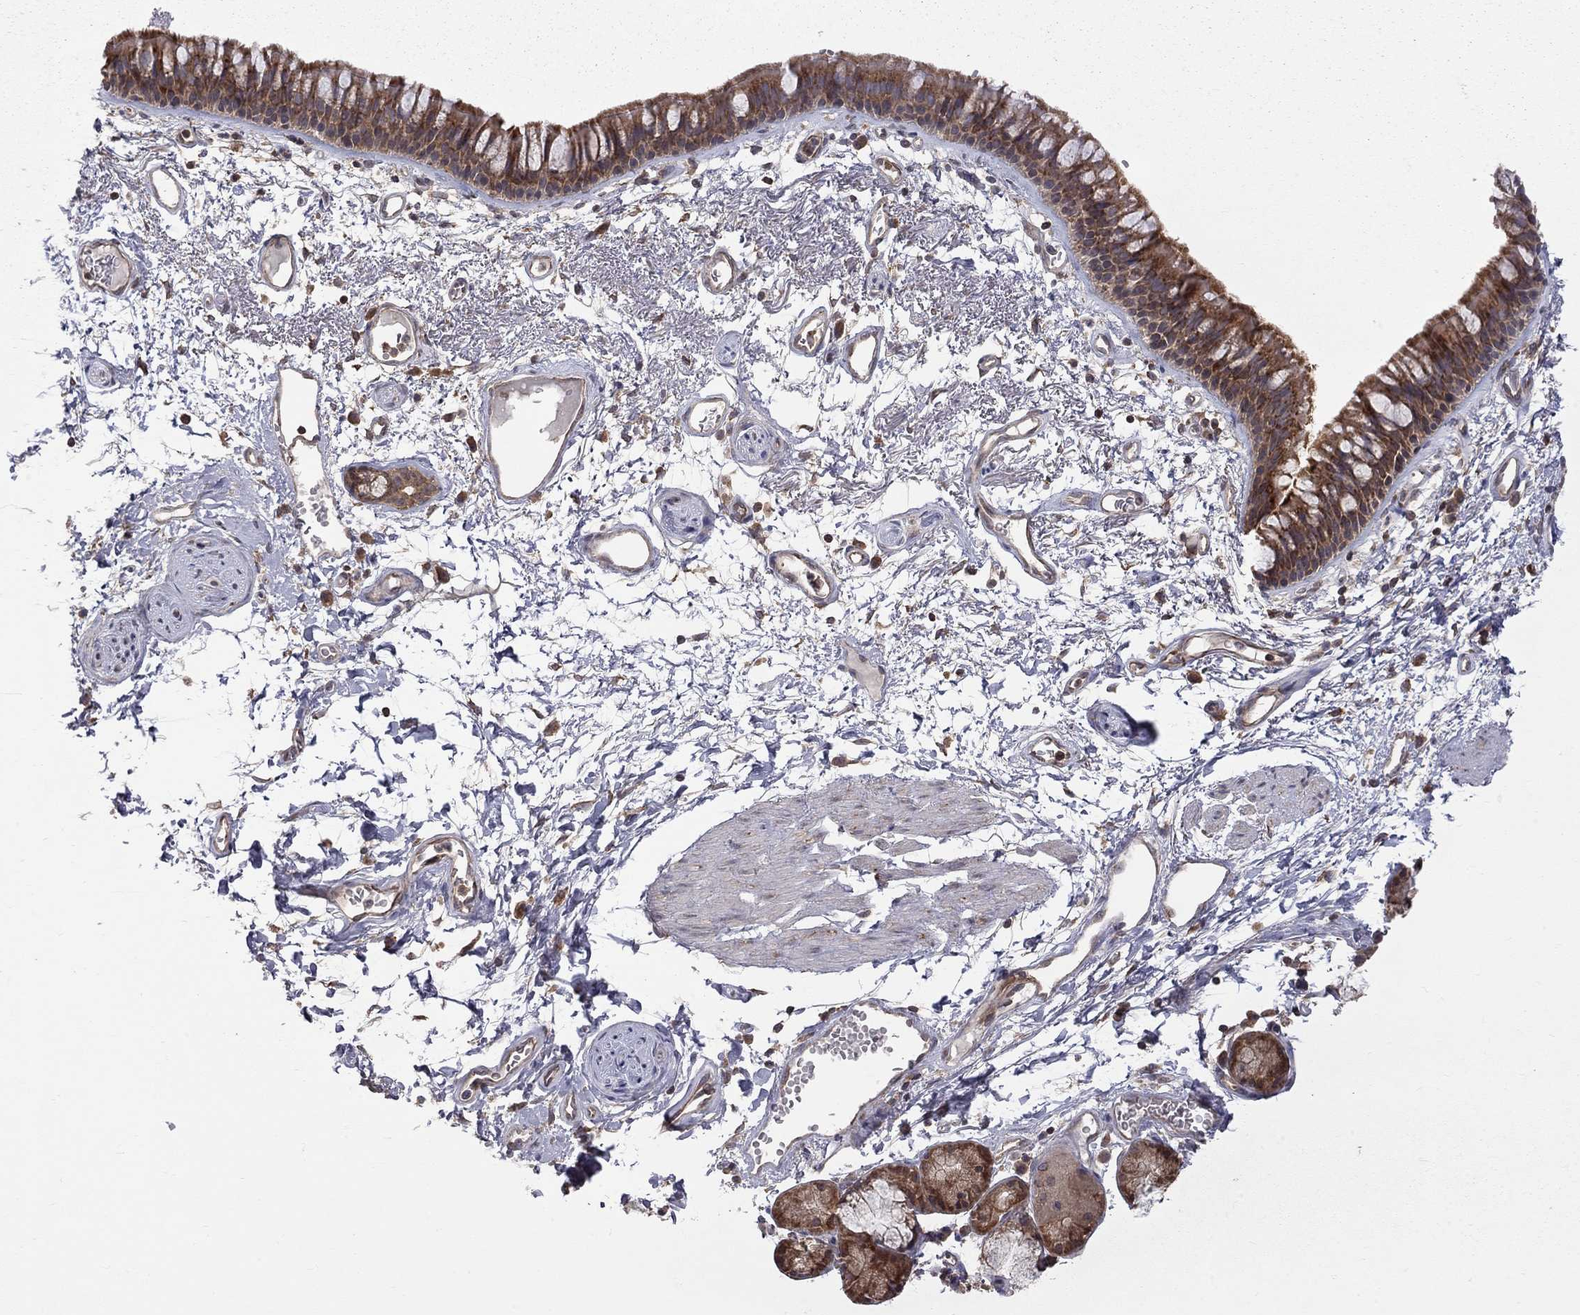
{"staining": {"intensity": "strong", "quantity": "25%-75%", "location": "cytoplasmic/membranous"}, "tissue": "bronchus", "cell_type": "Respiratory epithelial cells", "image_type": "normal", "snomed": [{"axis": "morphology", "description": "Normal tissue, NOS"}, {"axis": "topography", "description": "Cartilage tissue"}, {"axis": "topography", "description": "Bronchus"}], "caption": "A brown stain labels strong cytoplasmic/membranous expression of a protein in respiratory epithelial cells of benign human bronchus.", "gene": "NAA50", "patient": {"sex": "male", "age": 66}}